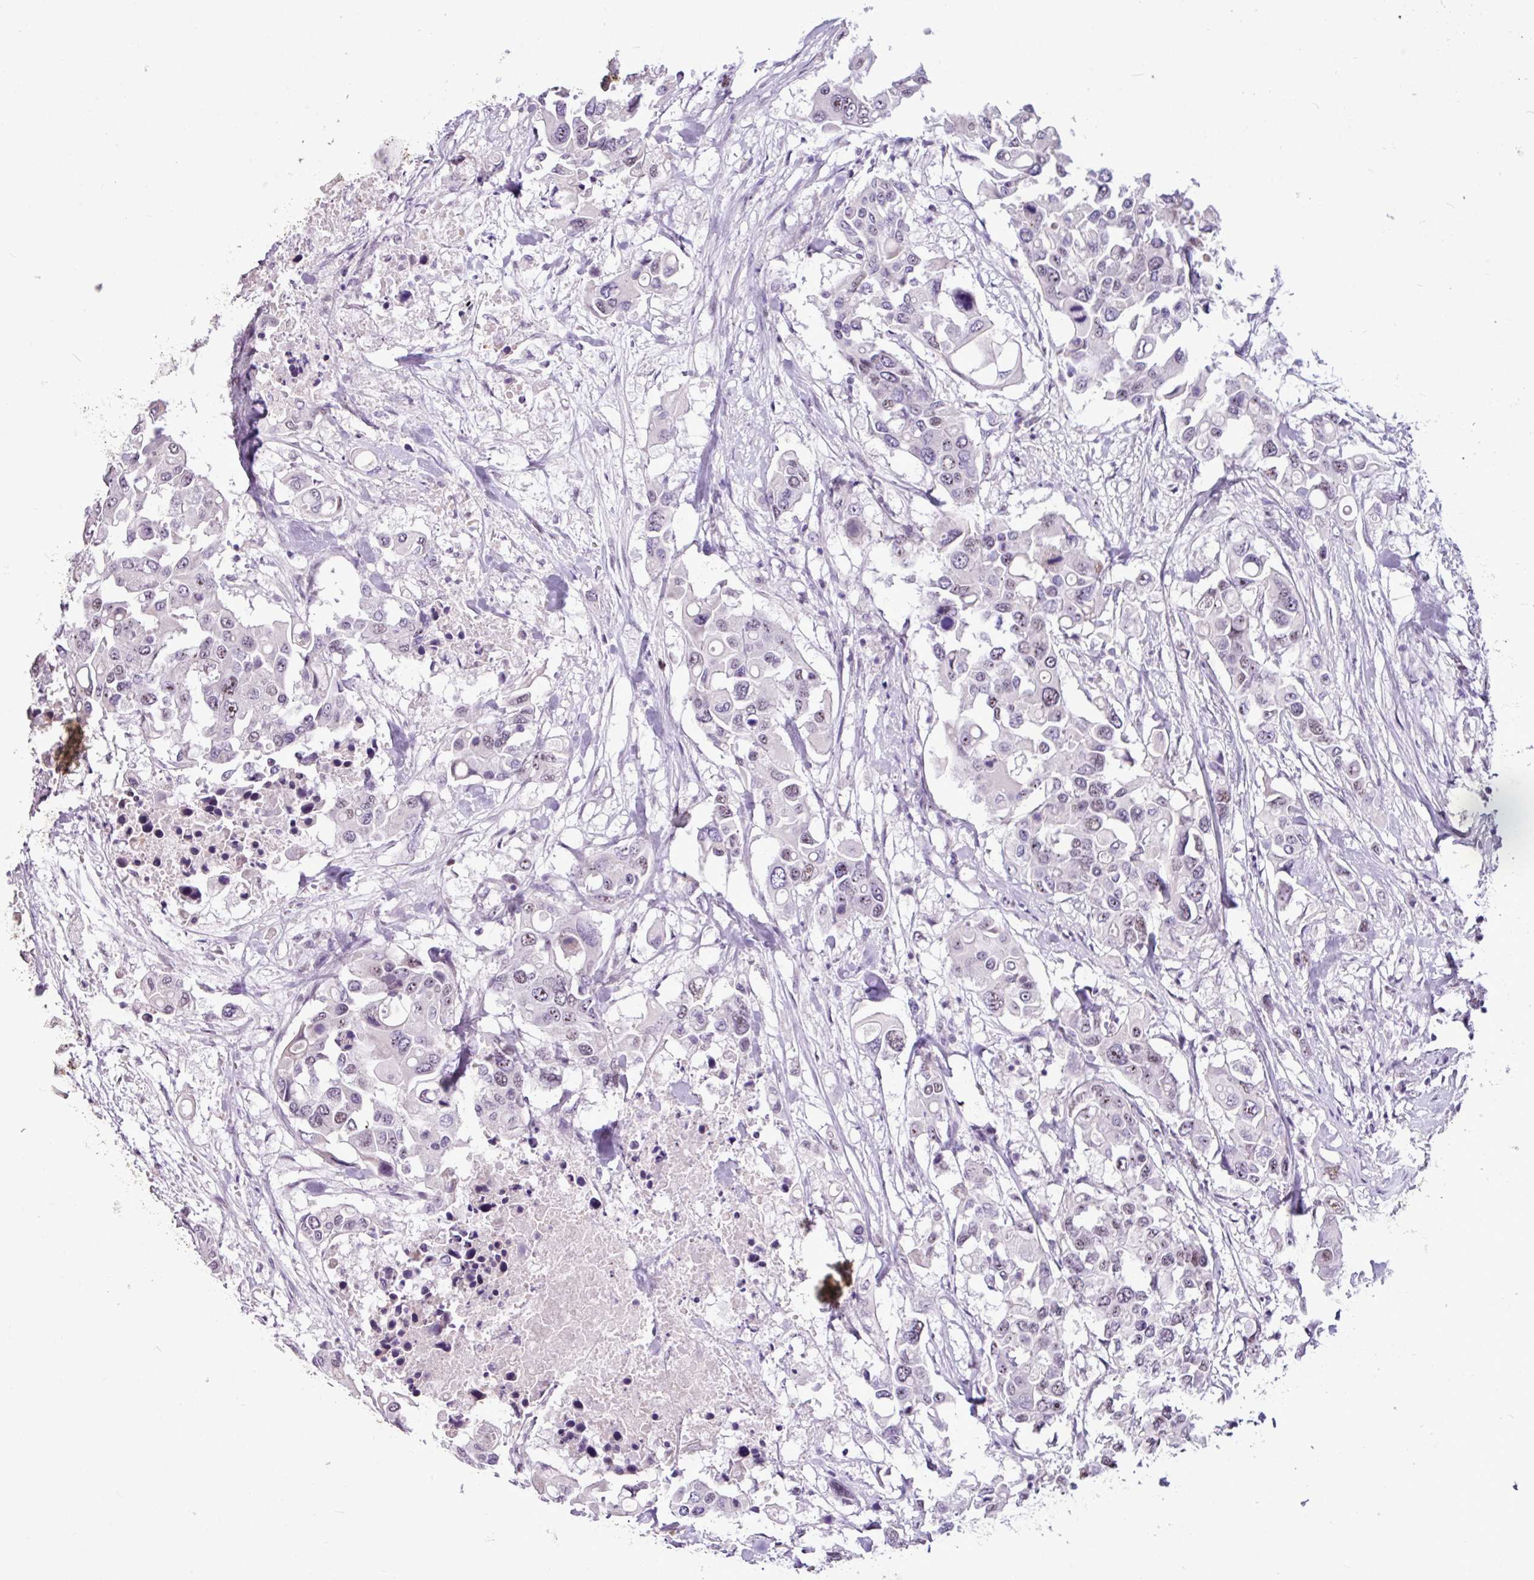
{"staining": {"intensity": "weak", "quantity": "25%-75%", "location": "nuclear"}, "tissue": "colorectal cancer", "cell_type": "Tumor cells", "image_type": "cancer", "snomed": [{"axis": "morphology", "description": "Adenocarcinoma, NOS"}, {"axis": "topography", "description": "Colon"}], "caption": "Adenocarcinoma (colorectal) was stained to show a protein in brown. There is low levels of weak nuclear expression in approximately 25%-75% of tumor cells.", "gene": "UTP18", "patient": {"sex": "male", "age": 77}}